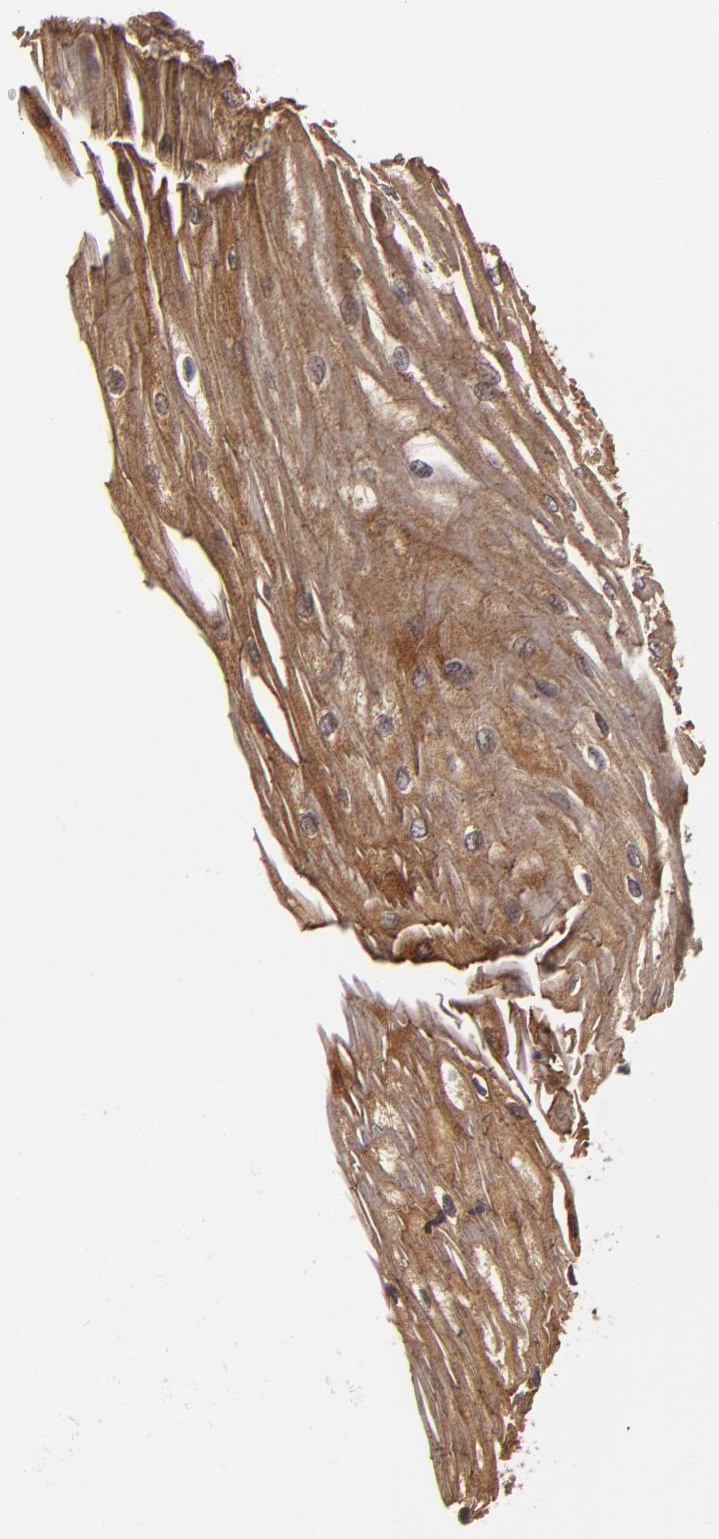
{"staining": {"intensity": "moderate", "quantity": ">75%", "location": "cytoplasmic/membranous"}, "tissue": "esophagus", "cell_type": "Squamous epithelial cells", "image_type": "normal", "snomed": [{"axis": "morphology", "description": "Normal tissue, NOS"}, {"axis": "topography", "description": "Esophagus"}], "caption": "IHC staining of benign esophagus, which exhibits medium levels of moderate cytoplasmic/membranous positivity in approximately >75% of squamous epithelial cells indicating moderate cytoplasmic/membranous protein positivity. The staining was performed using DAB (3,3'-diaminobenzidine) (brown) for protein detection and nuclei were counterstained in hematoxylin (blue).", "gene": "TJP1", "patient": {"sex": "male", "age": 65}}